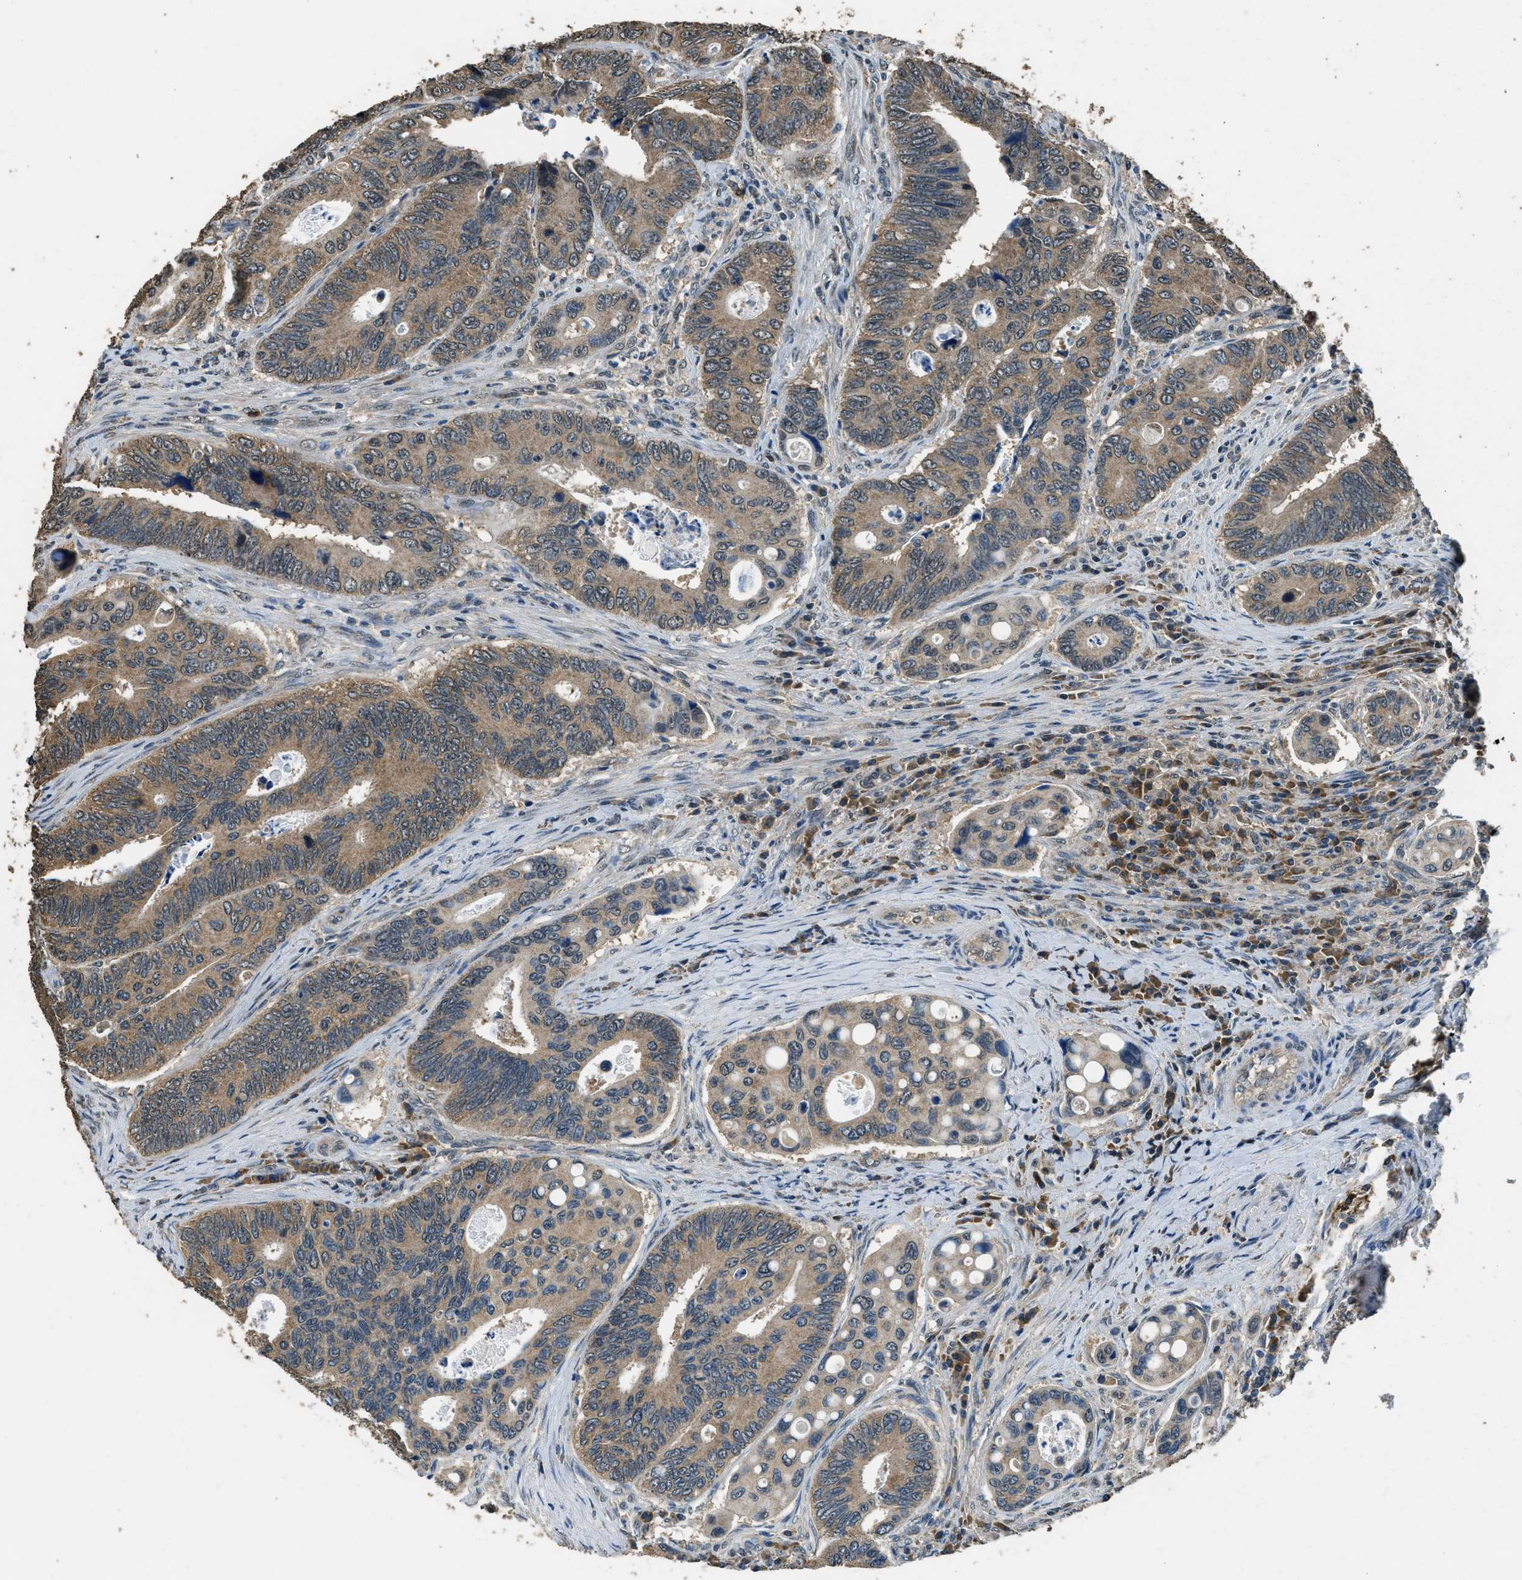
{"staining": {"intensity": "moderate", "quantity": ">75%", "location": "cytoplasmic/membranous"}, "tissue": "colorectal cancer", "cell_type": "Tumor cells", "image_type": "cancer", "snomed": [{"axis": "morphology", "description": "Inflammation, NOS"}, {"axis": "morphology", "description": "Adenocarcinoma, NOS"}, {"axis": "topography", "description": "Colon"}], "caption": "Immunohistochemical staining of colorectal cancer reveals medium levels of moderate cytoplasmic/membranous protein expression in about >75% of tumor cells.", "gene": "SALL3", "patient": {"sex": "male", "age": 72}}